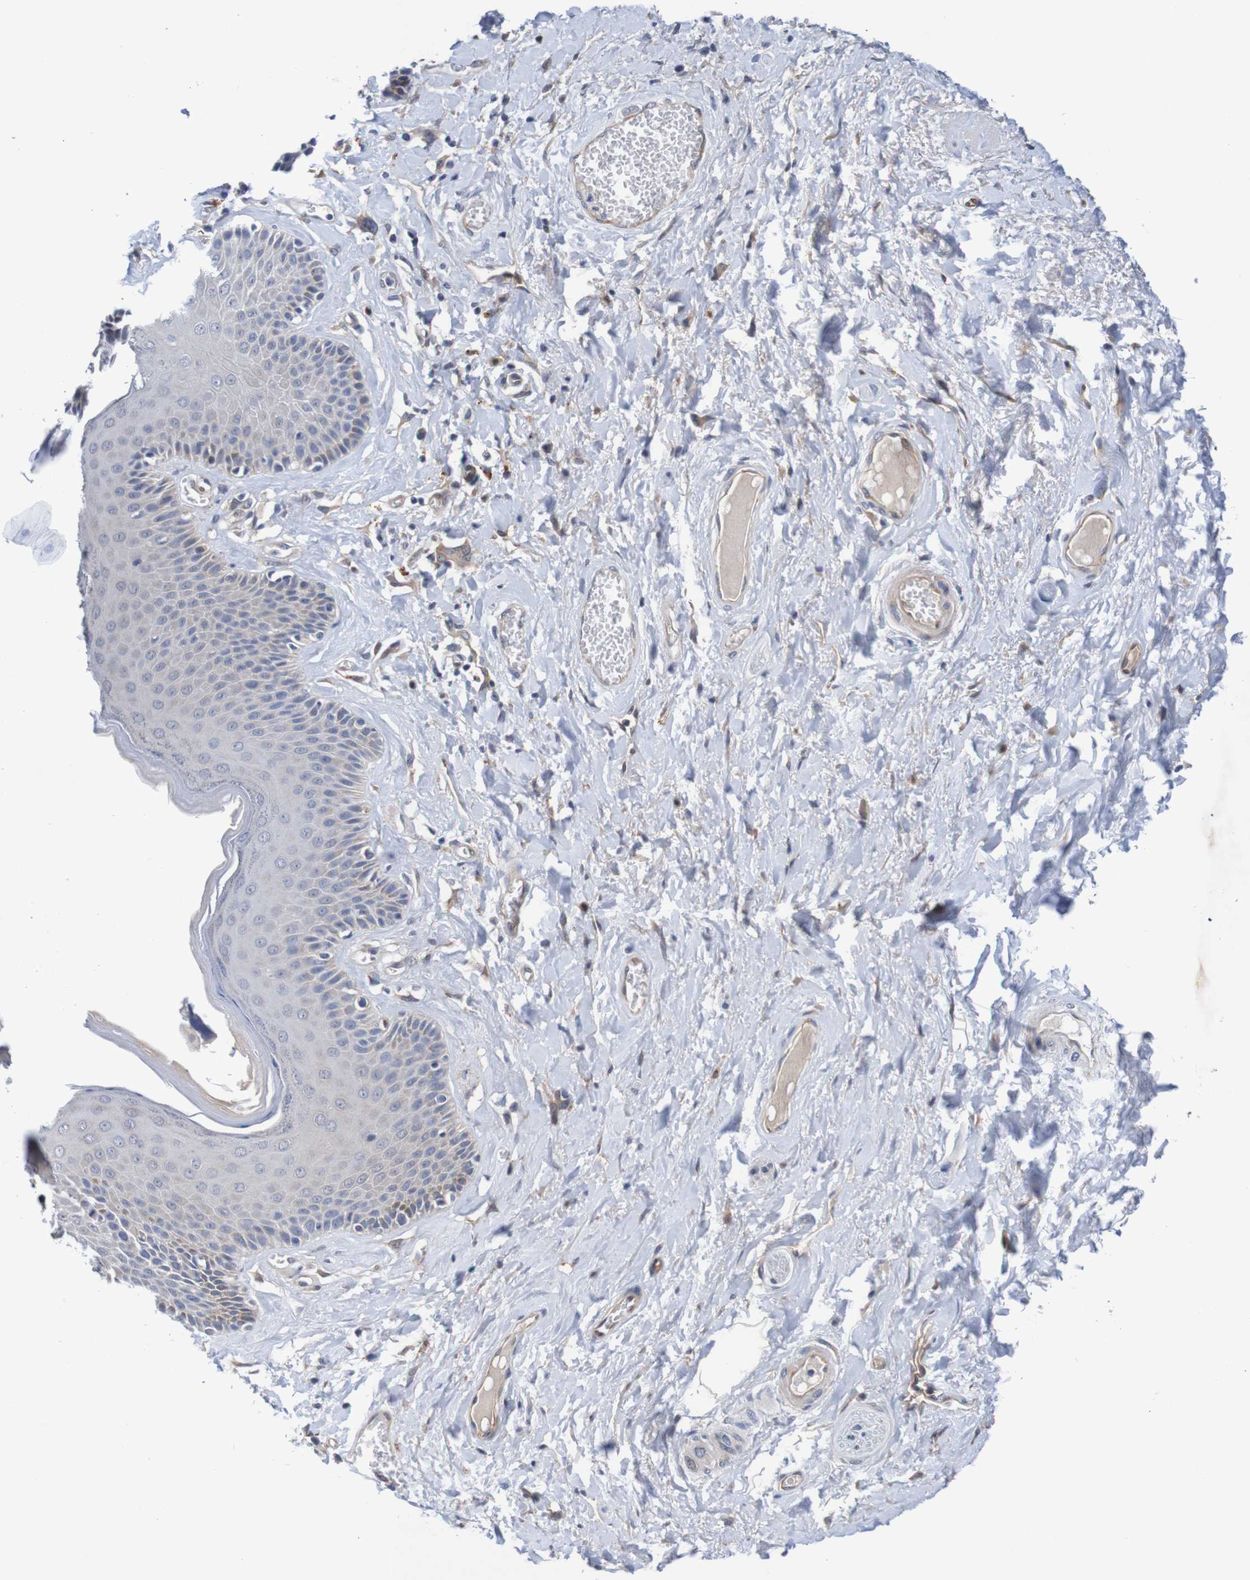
{"staining": {"intensity": "weak", "quantity": "<25%", "location": "cytoplasmic/membranous"}, "tissue": "skin", "cell_type": "Epidermal cells", "image_type": "normal", "snomed": [{"axis": "morphology", "description": "Normal tissue, NOS"}, {"axis": "topography", "description": "Anal"}], "caption": "This is an IHC photomicrograph of unremarkable skin. There is no staining in epidermal cells.", "gene": "CPED1", "patient": {"sex": "male", "age": 69}}